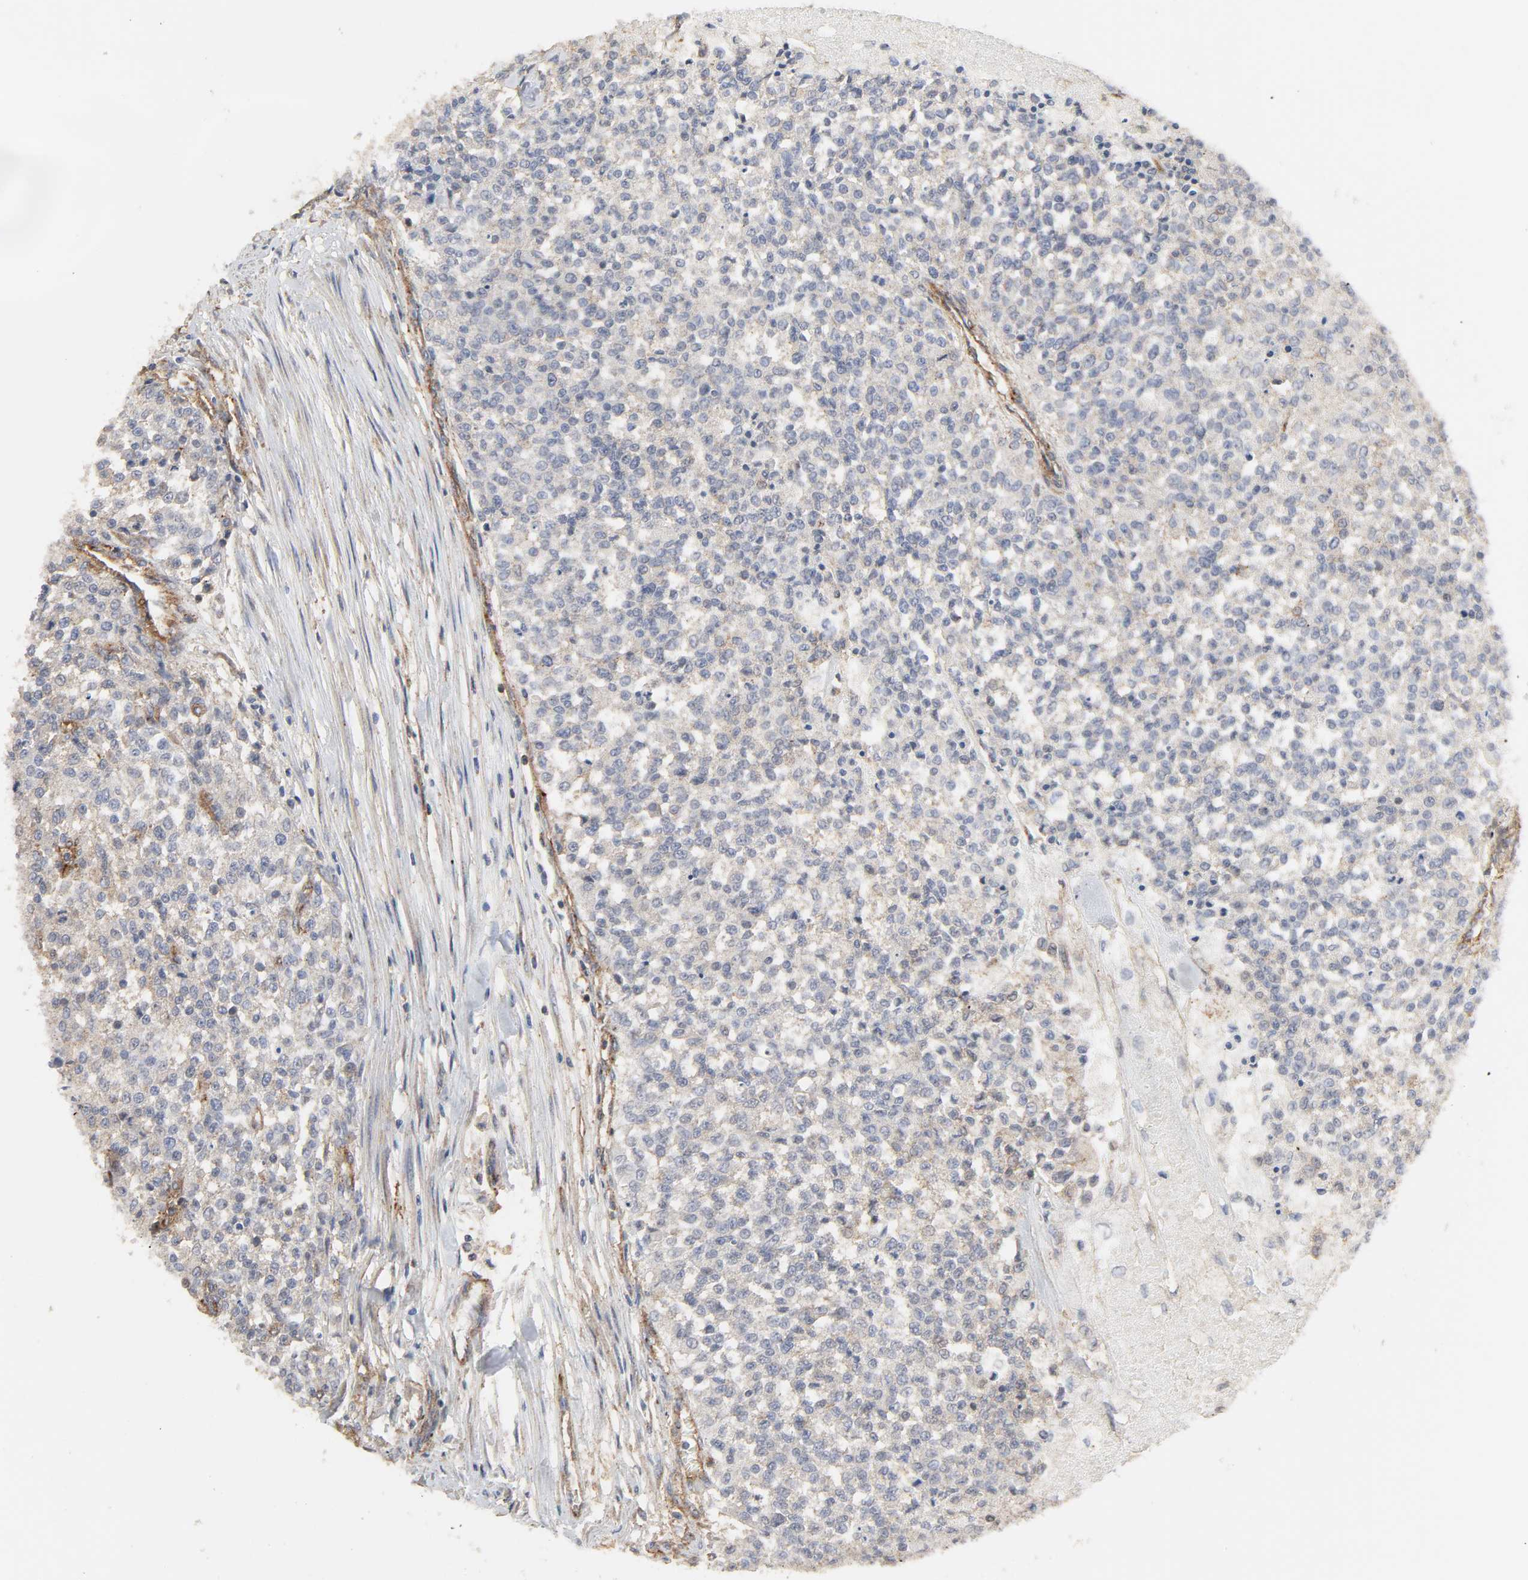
{"staining": {"intensity": "weak", "quantity": ">75%", "location": "cytoplasmic/membranous"}, "tissue": "testis cancer", "cell_type": "Tumor cells", "image_type": "cancer", "snomed": [{"axis": "morphology", "description": "Seminoma, NOS"}, {"axis": "topography", "description": "Testis"}], "caption": "Protein analysis of testis seminoma tissue demonstrates weak cytoplasmic/membranous staining in about >75% of tumor cells.", "gene": "SH3GLB1", "patient": {"sex": "male", "age": 59}}